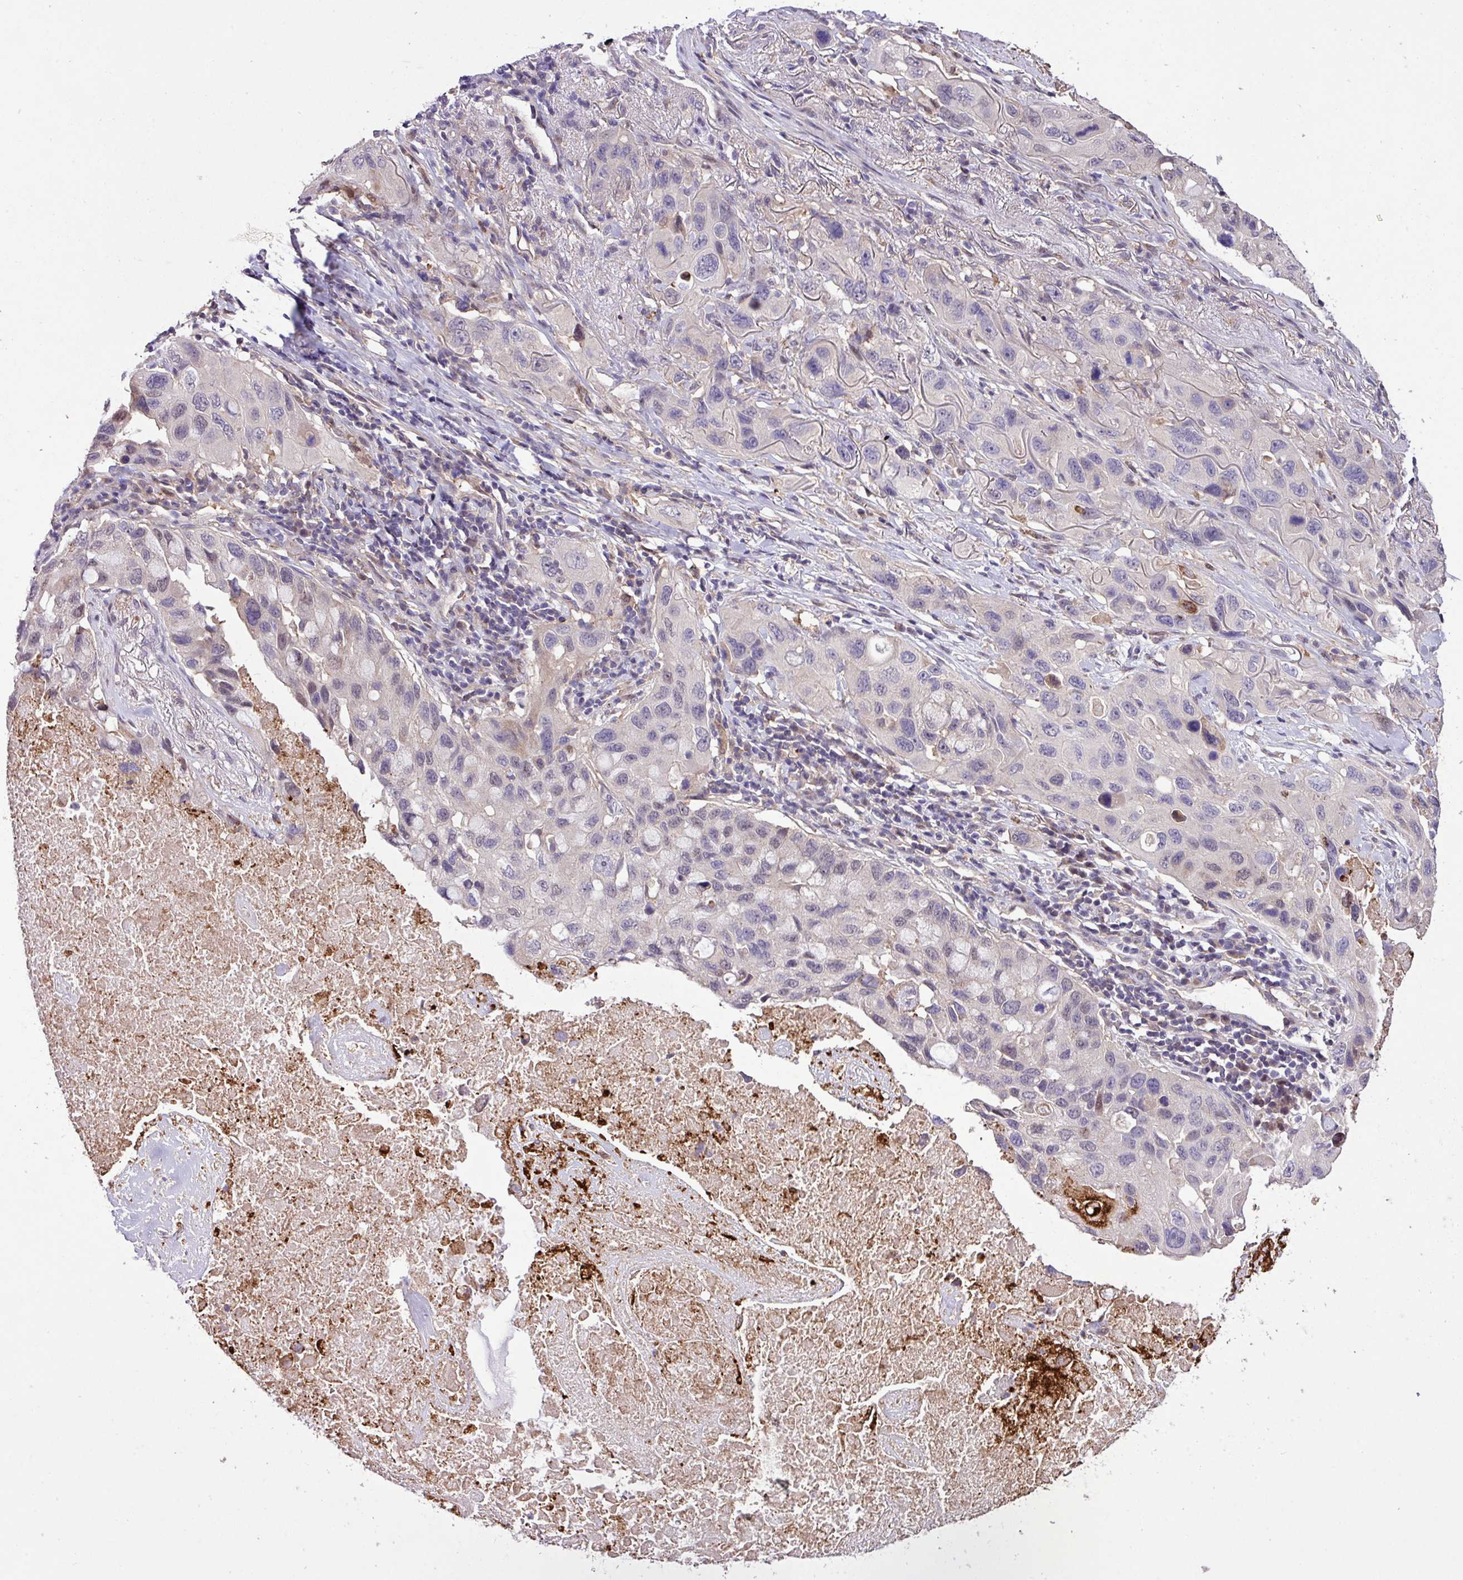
{"staining": {"intensity": "negative", "quantity": "none", "location": "none"}, "tissue": "lung cancer", "cell_type": "Tumor cells", "image_type": "cancer", "snomed": [{"axis": "morphology", "description": "Squamous cell carcinoma, NOS"}, {"axis": "topography", "description": "Lung"}], "caption": "Immunohistochemistry of human lung squamous cell carcinoma reveals no positivity in tumor cells.", "gene": "RPP25L", "patient": {"sex": "female", "age": 73}}